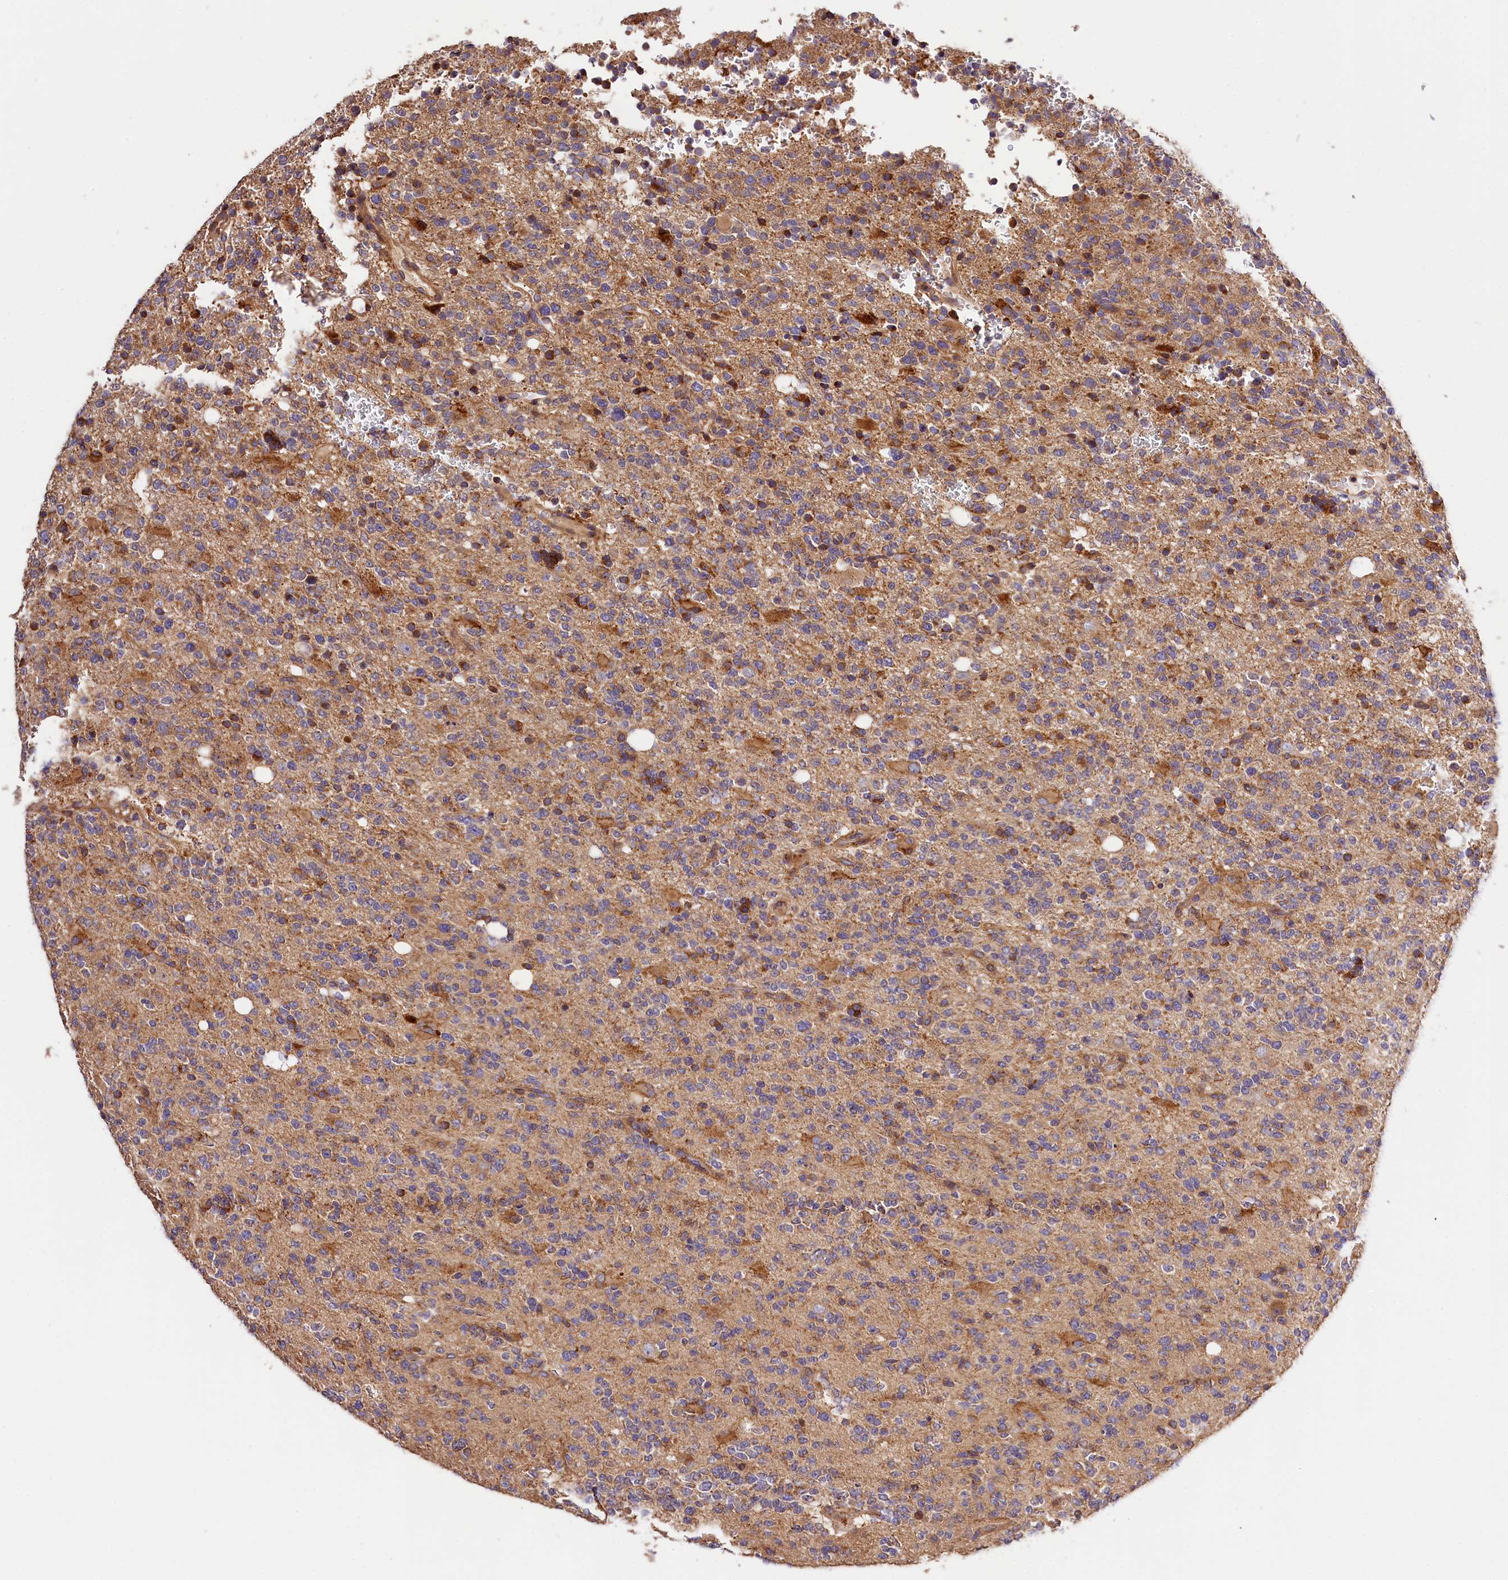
{"staining": {"intensity": "moderate", "quantity": "<25%", "location": "cytoplasmic/membranous"}, "tissue": "glioma", "cell_type": "Tumor cells", "image_type": "cancer", "snomed": [{"axis": "morphology", "description": "Glioma, malignant, High grade"}, {"axis": "topography", "description": "Brain"}], "caption": "Protein analysis of malignant glioma (high-grade) tissue demonstrates moderate cytoplasmic/membranous expression in about <25% of tumor cells.", "gene": "KPTN", "patient": {"sex": "female", "age": 62}}